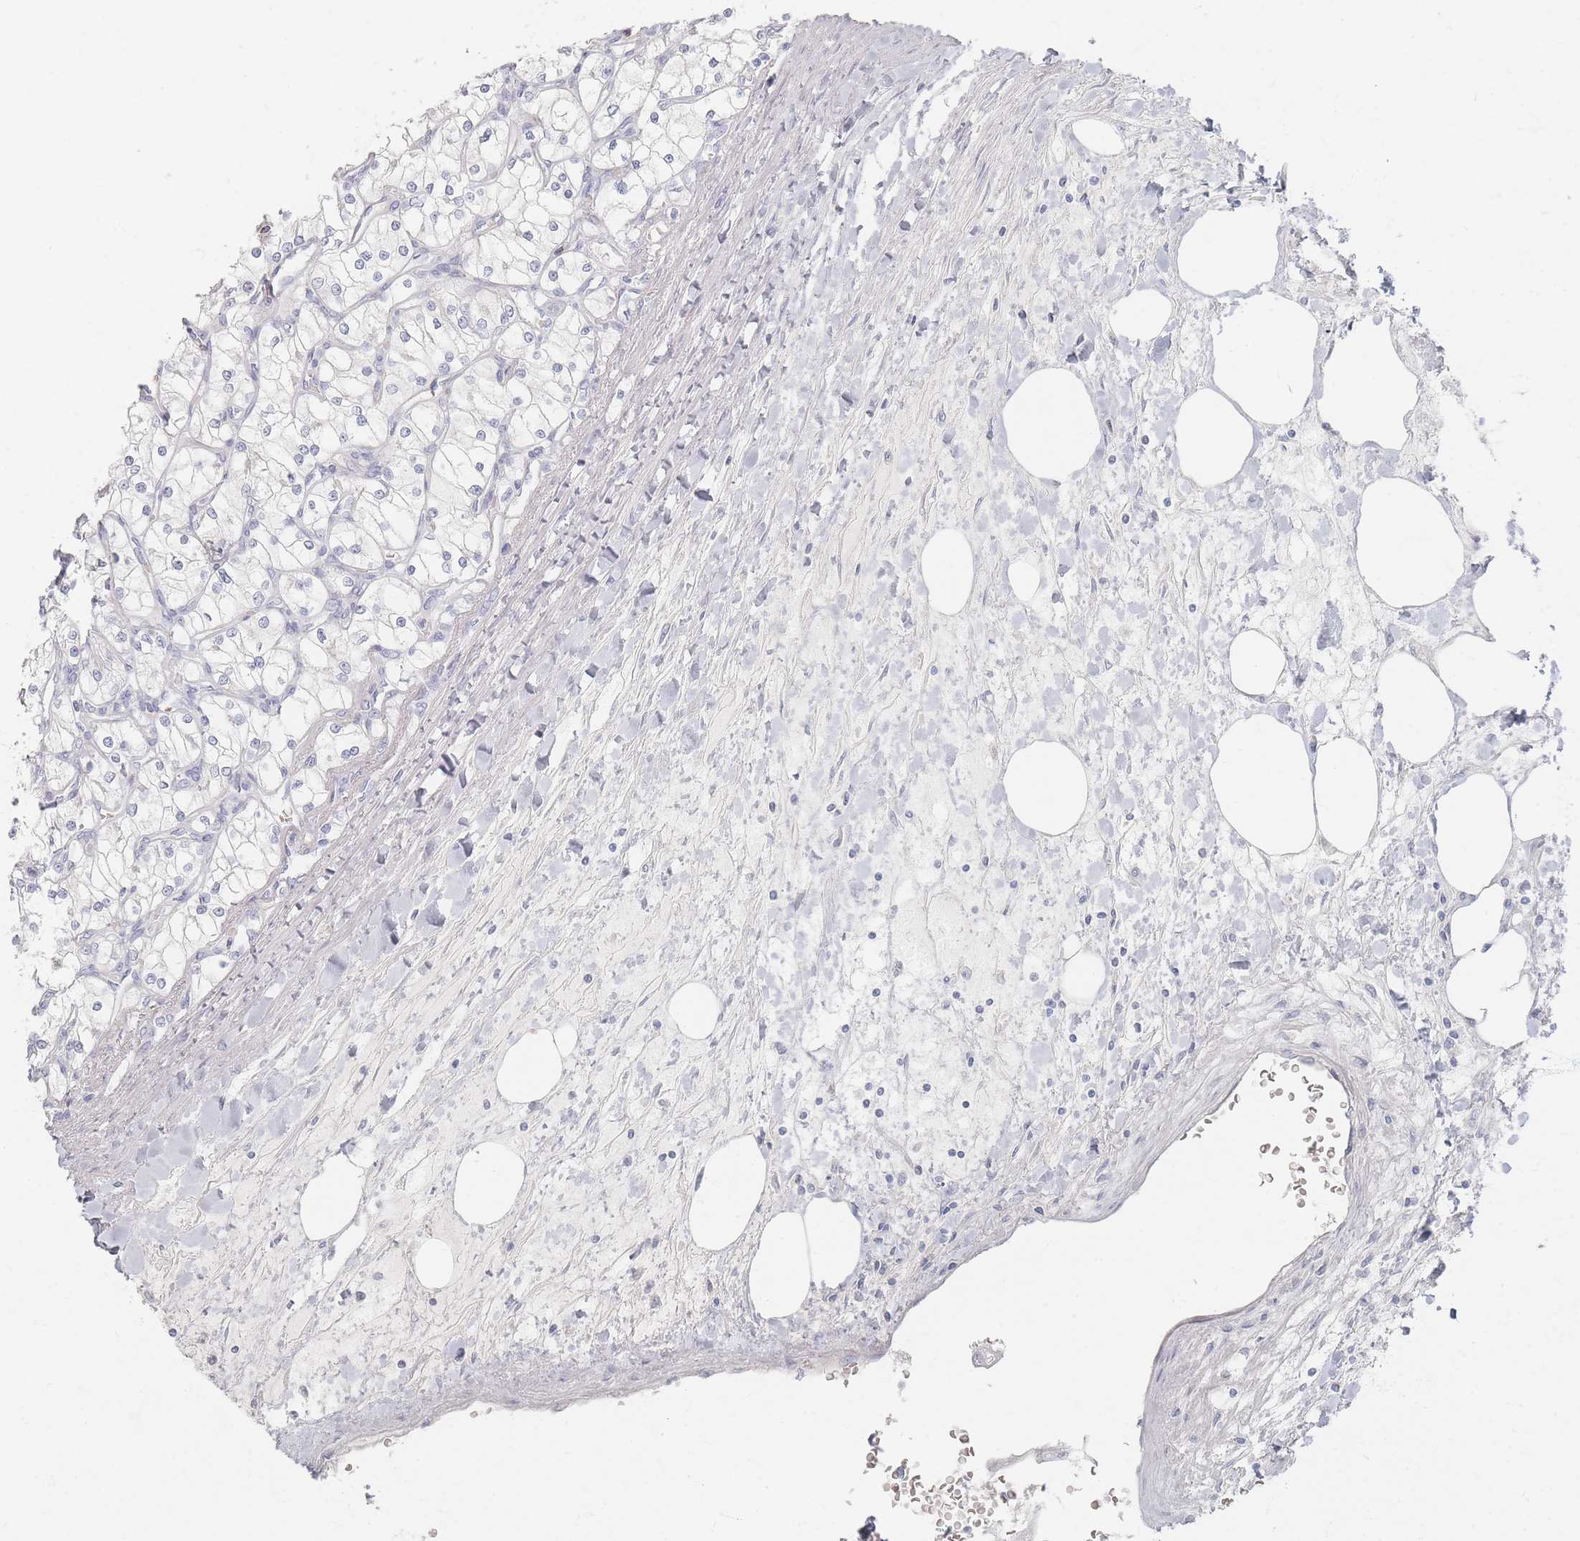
{"staining": {"intensity": "negative", "quantity": "none", "location": "none"}, "tissue": "renal cancer", "cell_type": "Tumor cells", "image_type": "cancer", "snomed": [{"axis": "morphology", "description": "Adenocarcinoma, NOS"}, {"axis": "topography", "description": "Kidney"}], "caption": "Immunohistochemical staining of adenocarcinoma (renal) shows no significant staining in tumor cells.", "gene": "SLC2A11", "patient": {"sex": "male", "age": 80}}